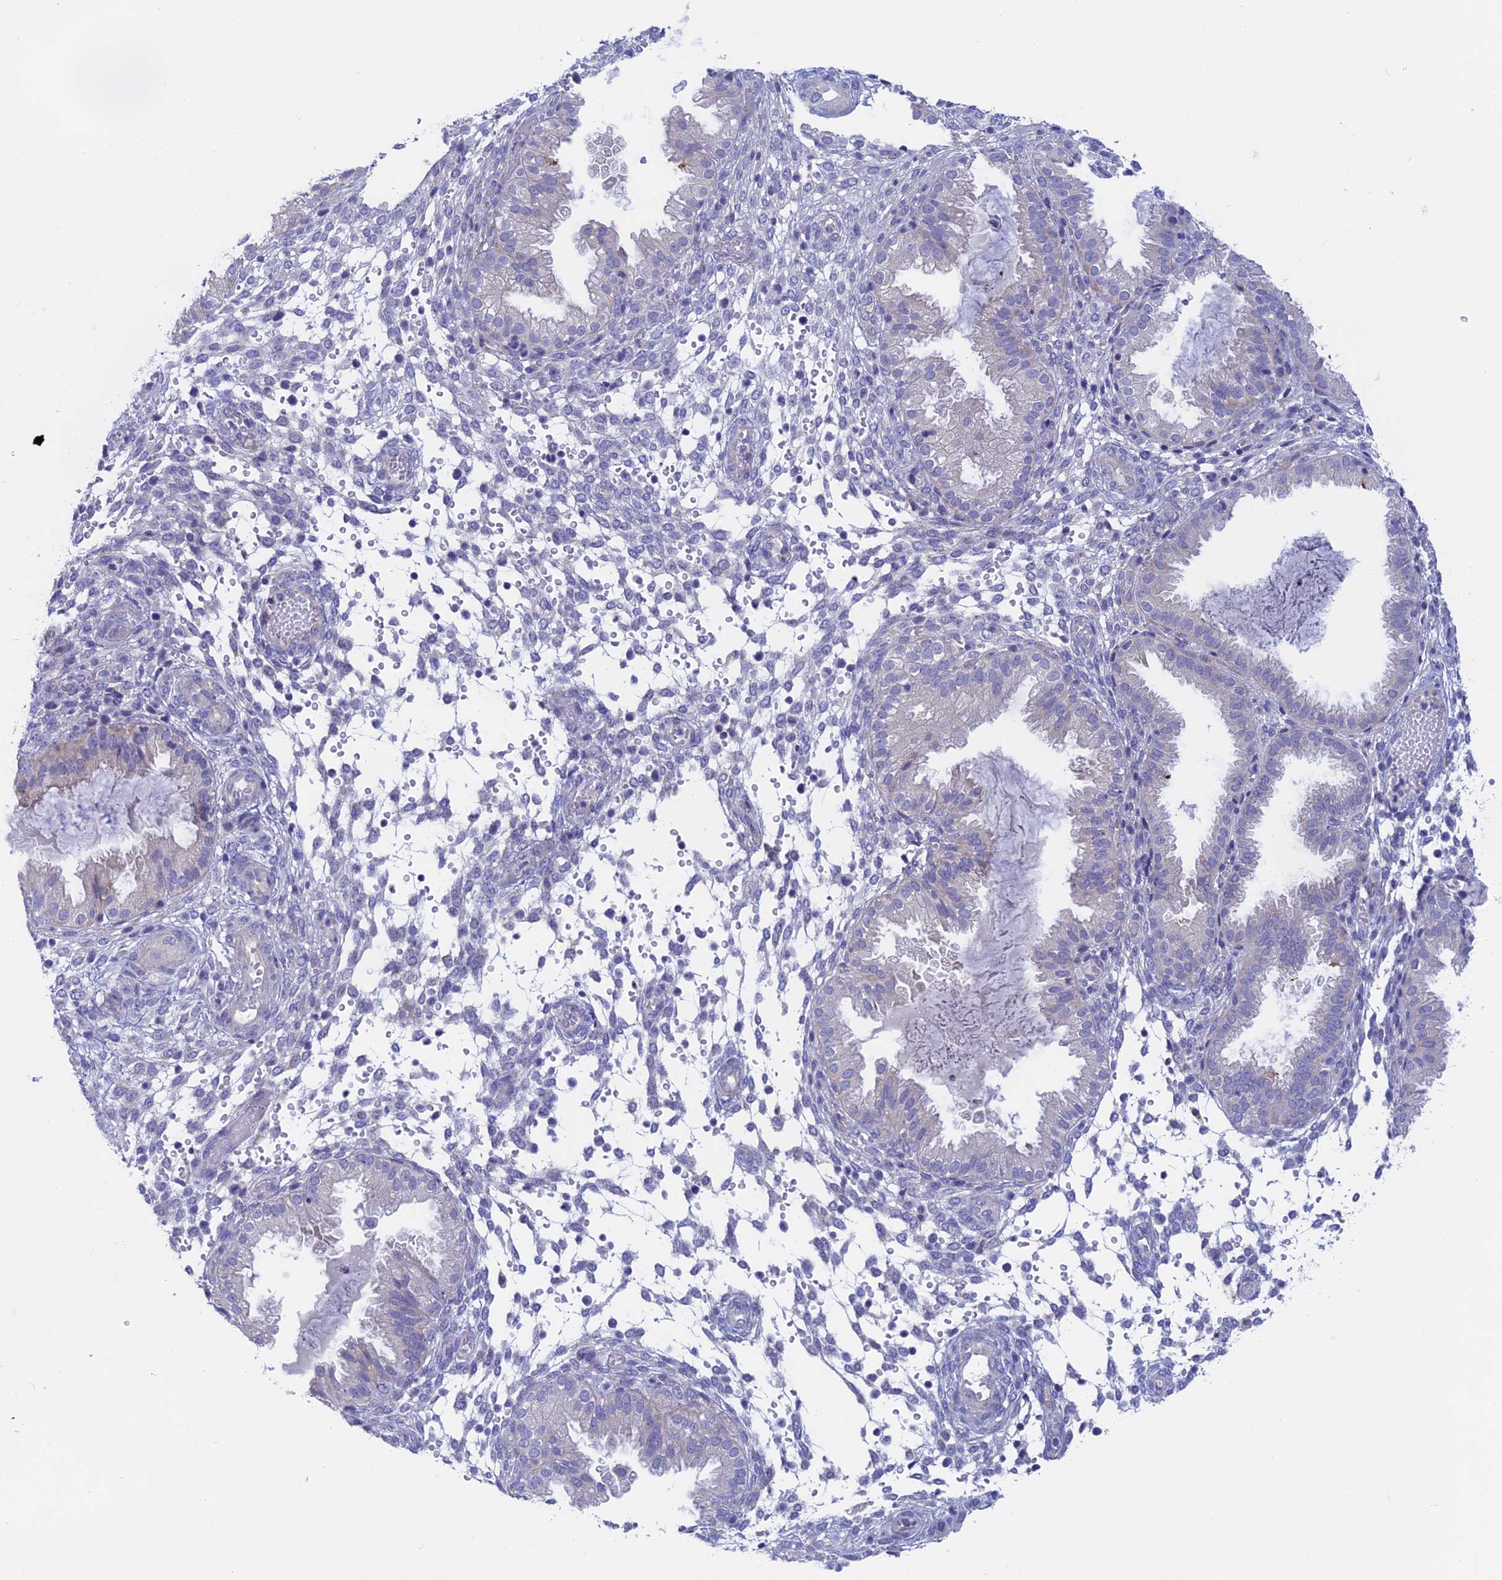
{"staining": {"intensity": "negative", "quantity": "none", "location": "none"}, "tissue": "endometrium", "cell_type": "Cells in endometrial stroma", "image_type": "normal", "snomed": [{"axis": "morphology", "description": "Normal tissue, NOS"}, {"axis": "topography", "description": "Endometrium"}], "caption": "This histopathology image is of unremarkable endometrium stained with immunohistochemistry (IHC) to label a protein in brown with the nuclei are counter-stained blue. There is no staining in cells in endometrial stroma. (Stains: DAB immunohistochemistry (IHC) with hematoxylin counter stain, Microscopy: brightfield microscopy at high magnification).", "gene": "GLB1L", "patient": {"sex": "female", "age": 33}}